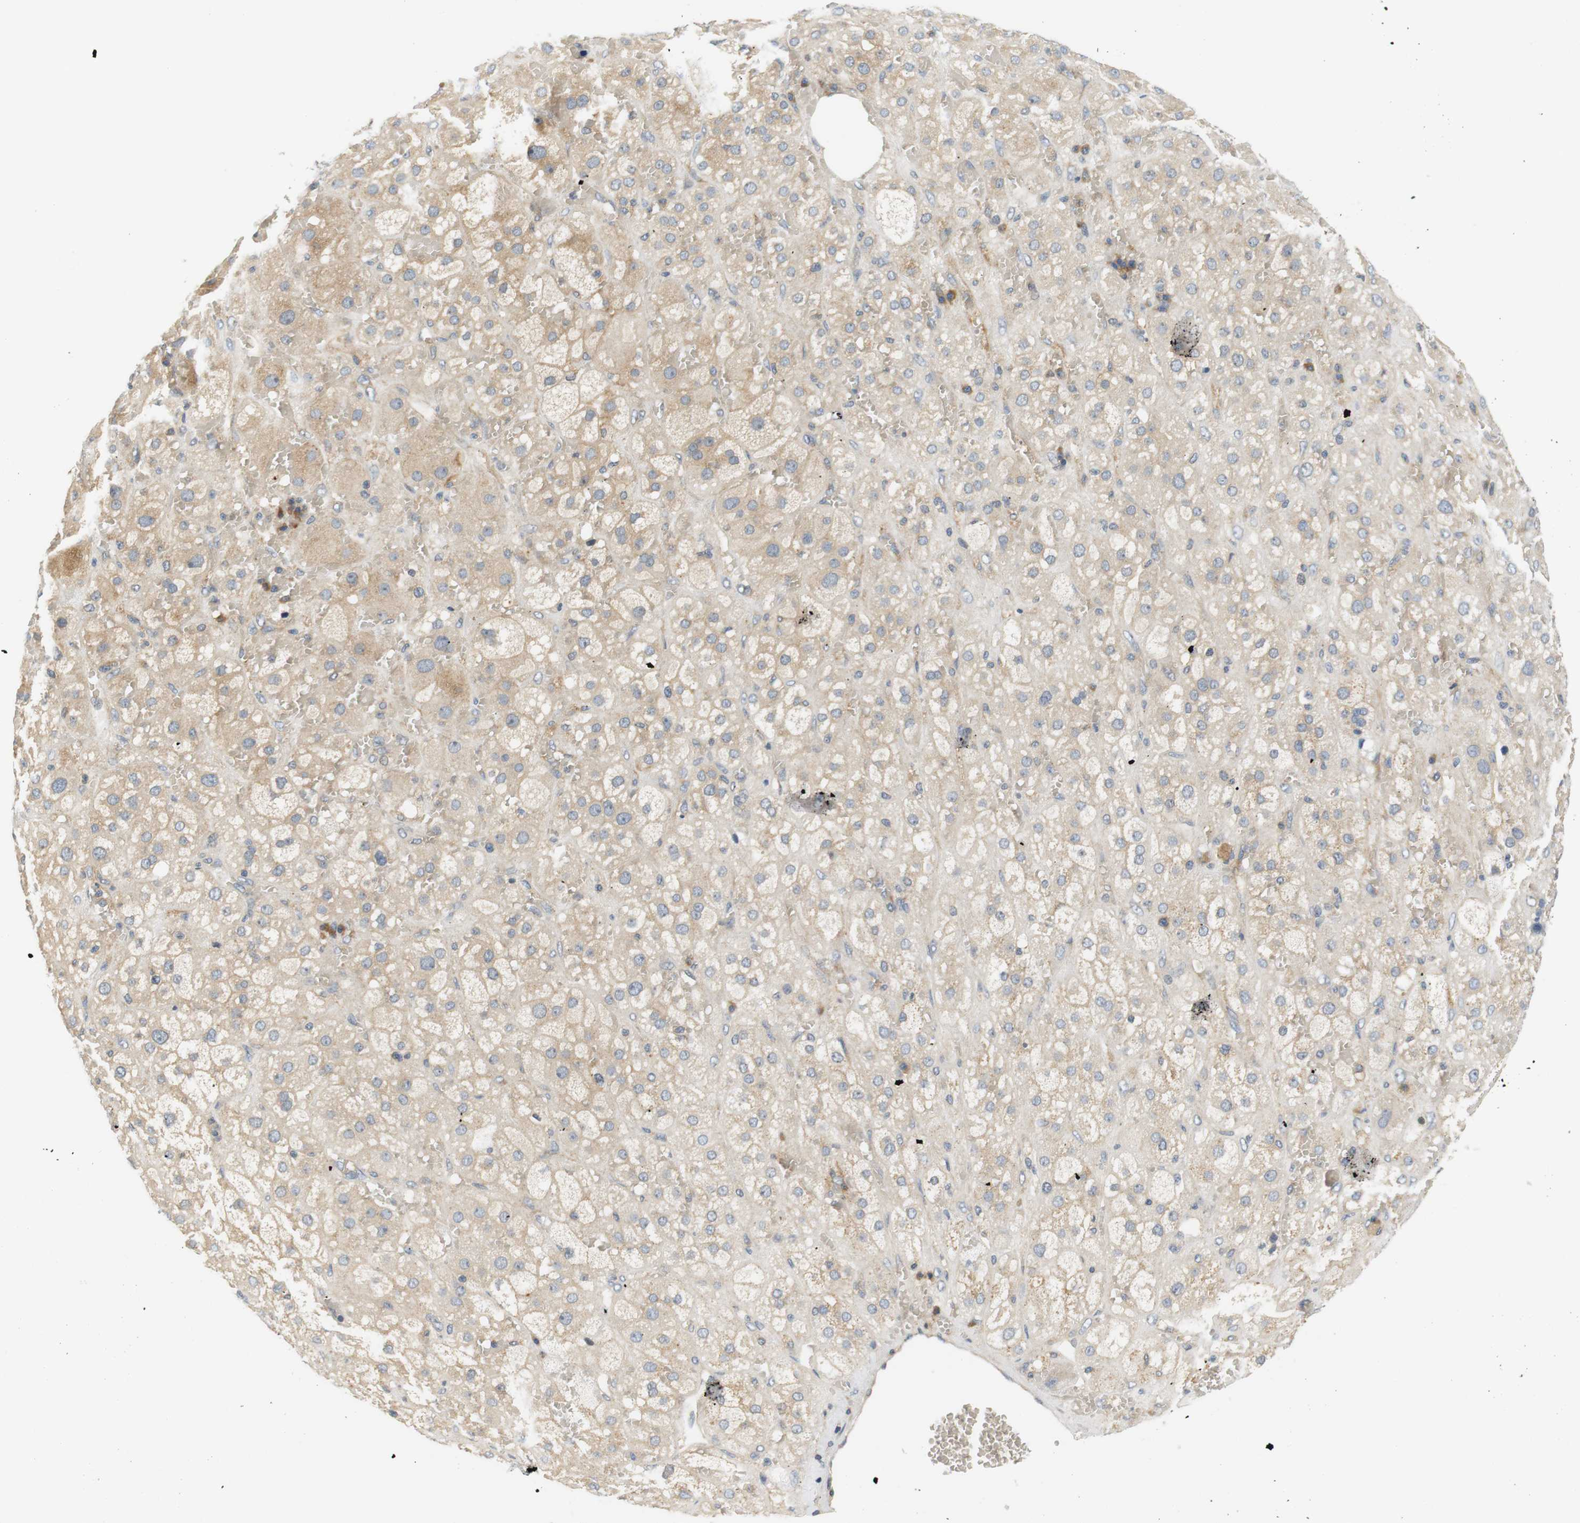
{"staining": {"intensity": "weak", "quantity": ">75%", "location": "cytoplasmic/membranous"}, "tissue": "adrenal gland", "cell_type": "Glandular cells", "image_type": "normal", "snomed": [{"axis": "morphology", "description": "Normal tissue, NOS"}, {"axis": "topography", "description": "Adrenal gland"}], "caption": "A histopathology image of adrenal gland stained for a protein displays weak cytoplasmic/membranous brown staining in glandular cells. The staining is performed using DAB brown chromogen to label protein expression. The nuclei are counter-stained blue using hematoxylin.", "gene": "SH3GLB1", "patient": {"sex": "female", "age": 47}}